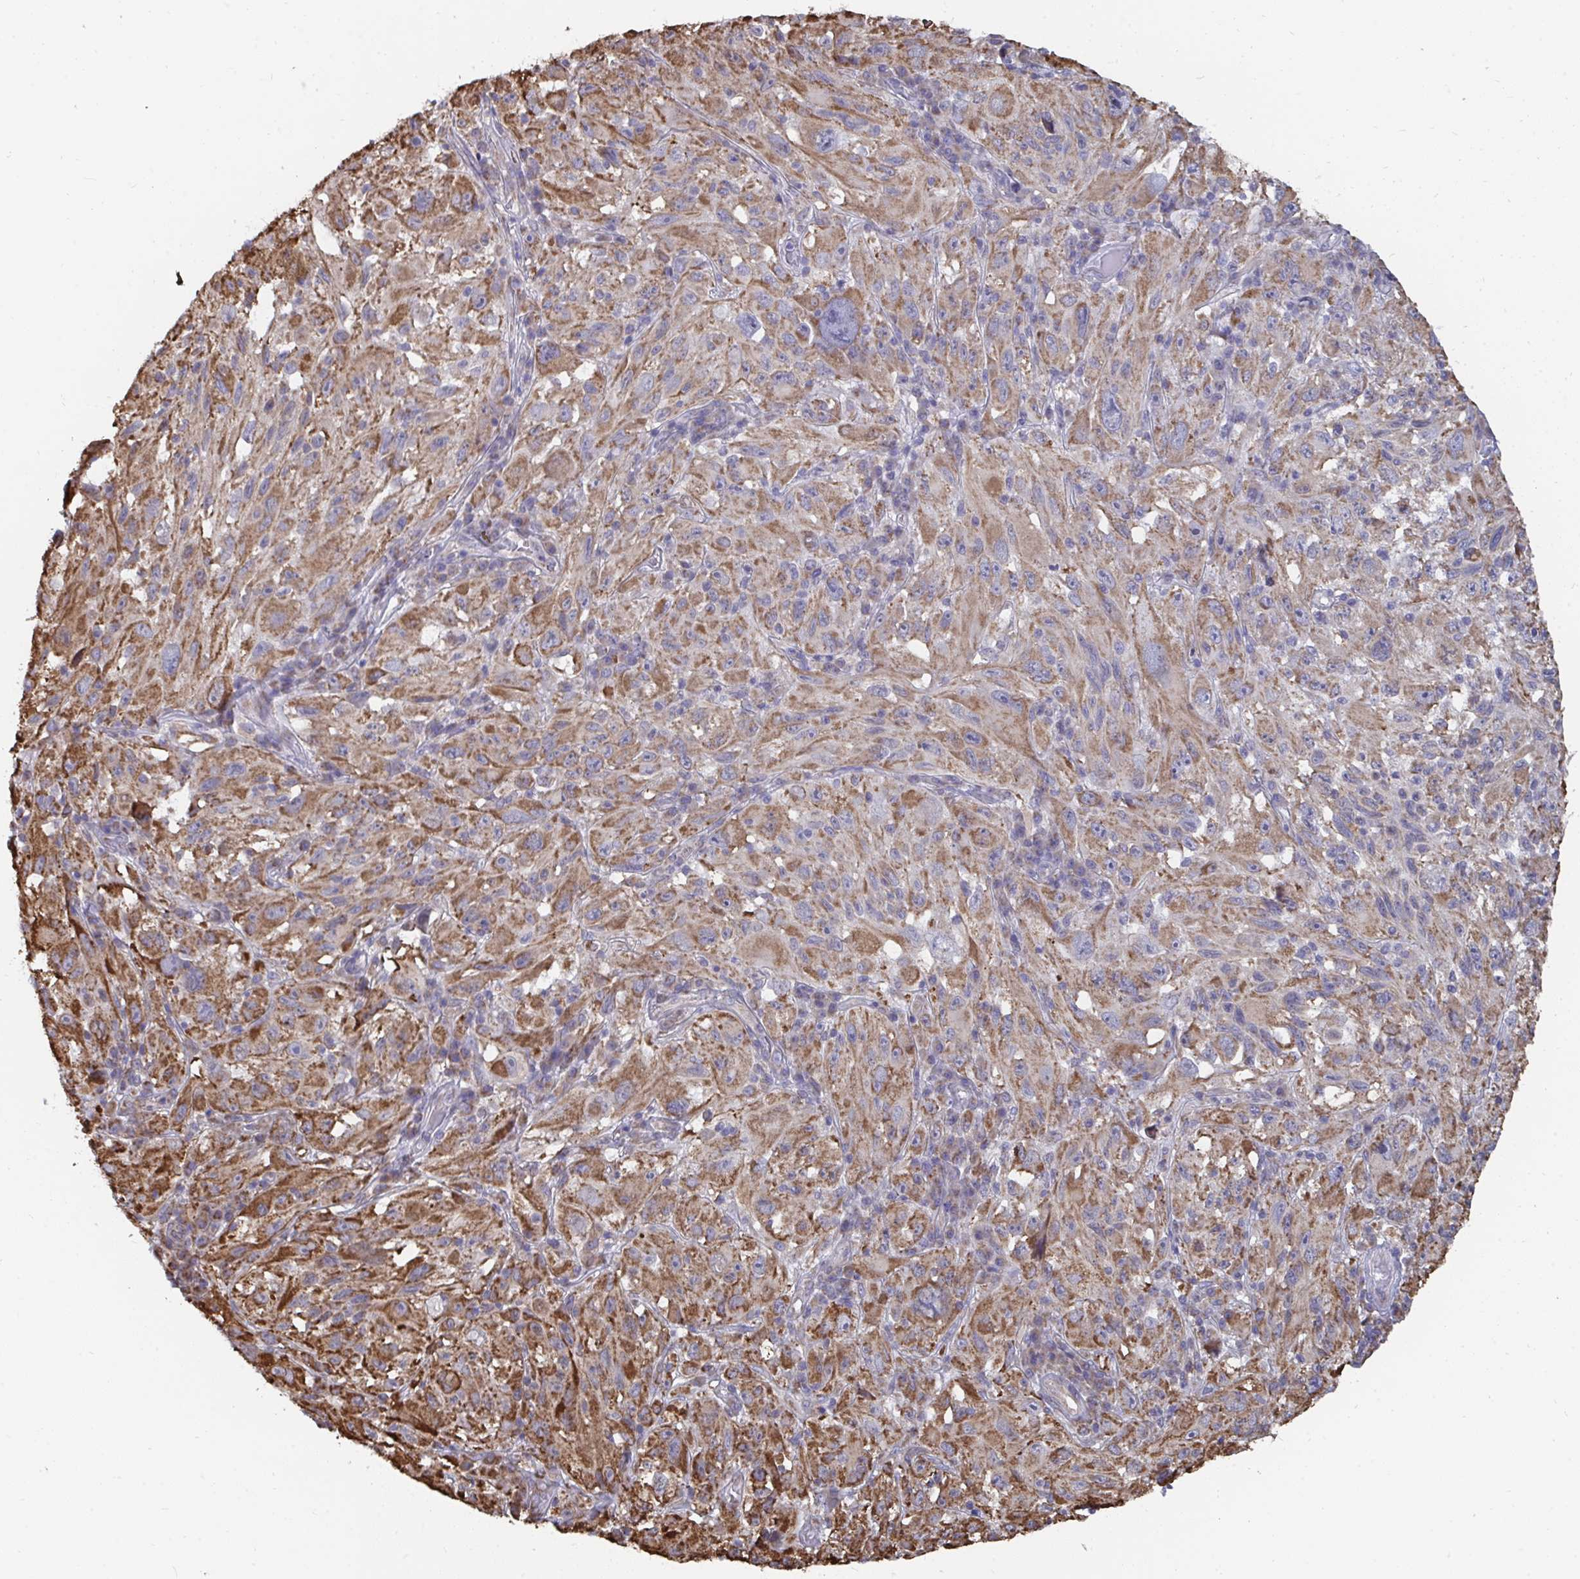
{"staining": {"intensity": "moderate", "quantity": ">75%", "location": "cytoplasmic/membranous"}, "tissue": "melanoma", "cell_type": "Tumor cells", "image_type": "cancer", "snomed": [{"axis": "morphology", "description": "Malignant melanoma, NOS"}, {"axis": "topography", "description": "Skin"}], "caption": "Tumor cells reveal medium levels of moderate cytoplasmic/membranous positivity in approximately >75% of cells in melanoma.", "gene": "ELAVL1", "patient": {"sex": "female", "age": 71}}